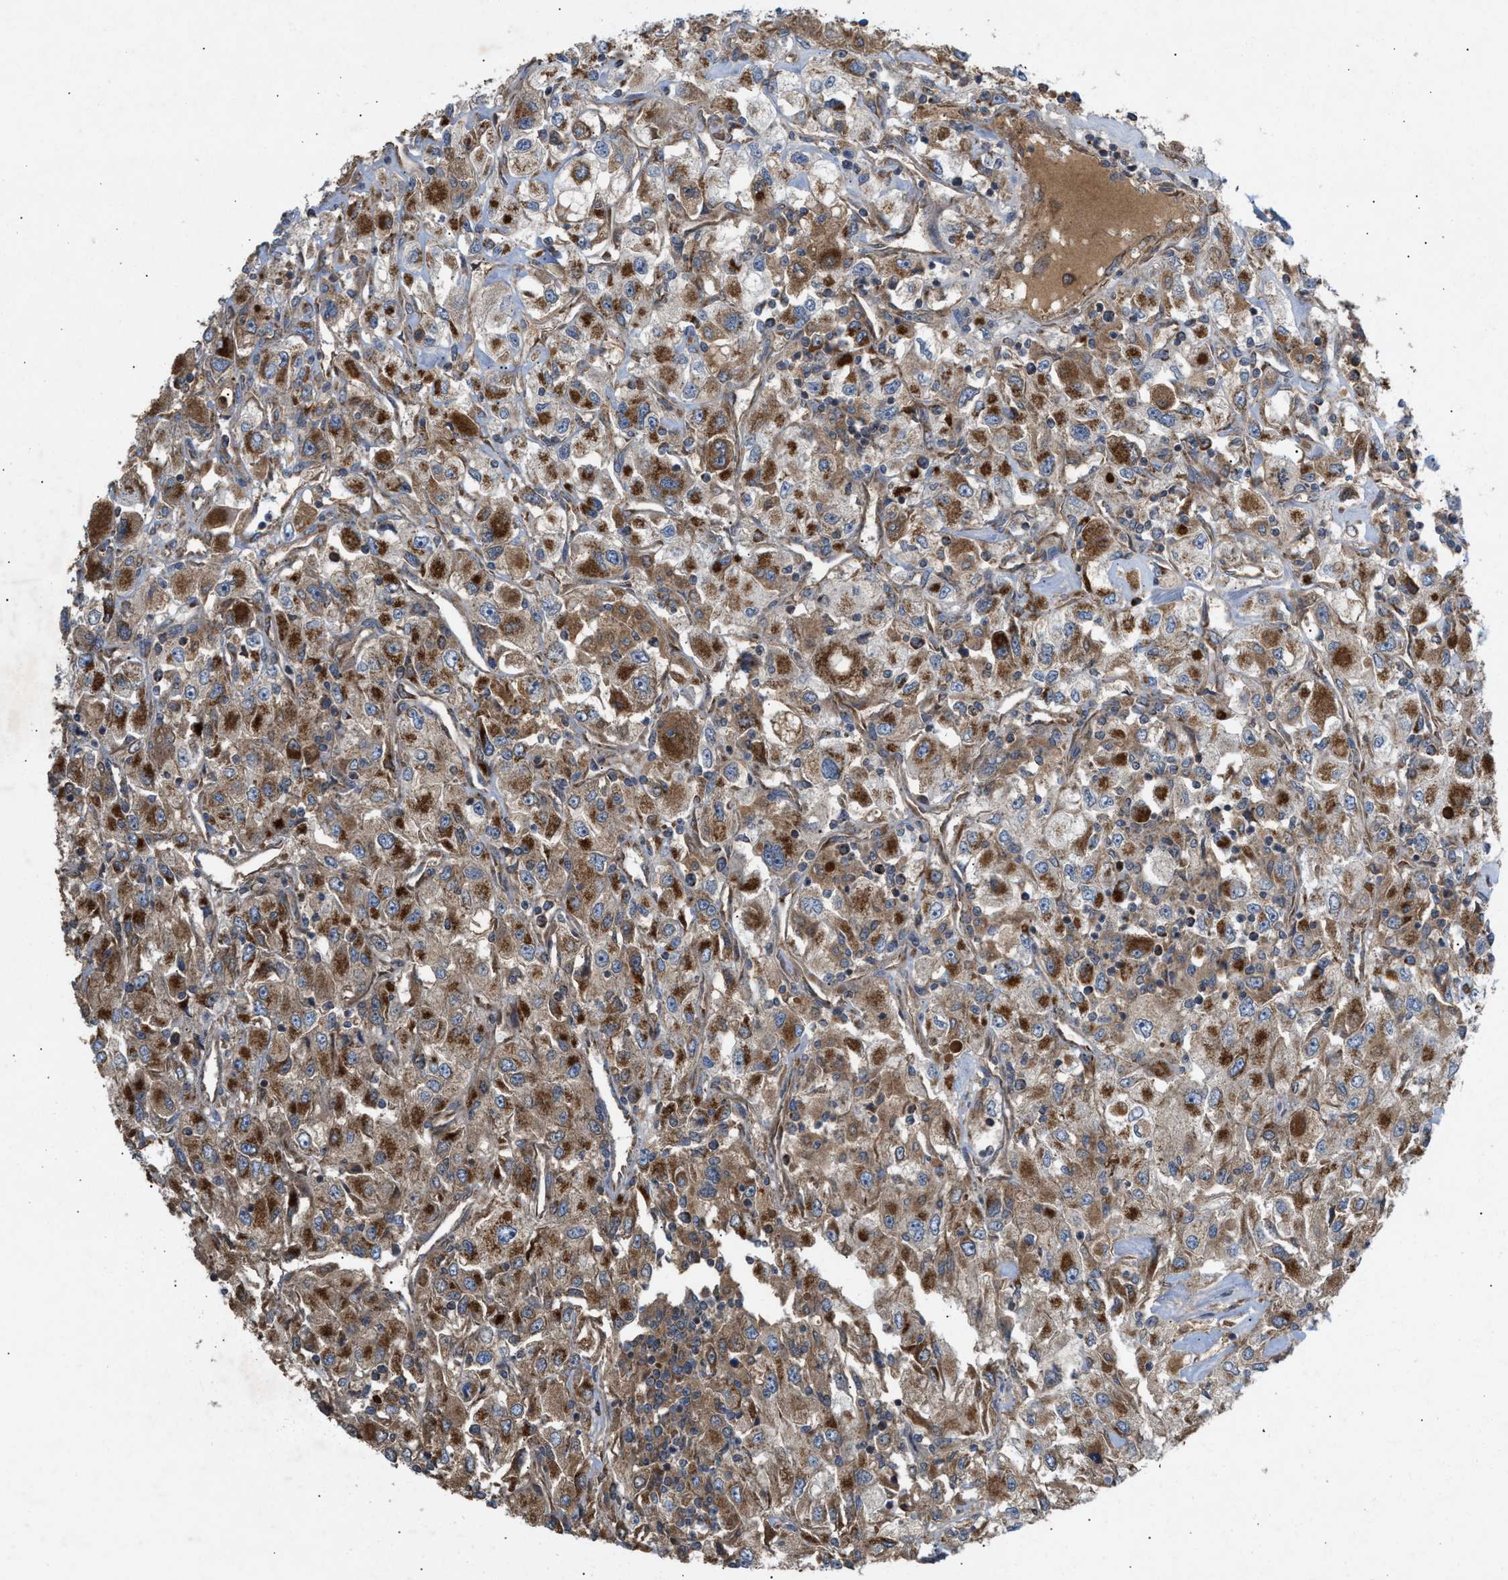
{"staining": {"intensity": "moderate", "quantity": ">75%", "location": "cytoplasmic/membranous"}, "tissue": "renal cancer", "cell_type": "Tumor cells", "image_type": "cancer", "snomed": [{"axis": "morphology", "description": "Adenocarcinoma, NOS"}, {"axis": "topography", "description": "Kidney"}], "caption": "A high-resolution micrograph shows IHC staining of renal adenocarcinoma, which exhibits moderate cytoplasmic/membranous expression in approximately >75% of tumor cells.", "gene": "TACO1", "patient": {"sex": "female", "age": 52}}